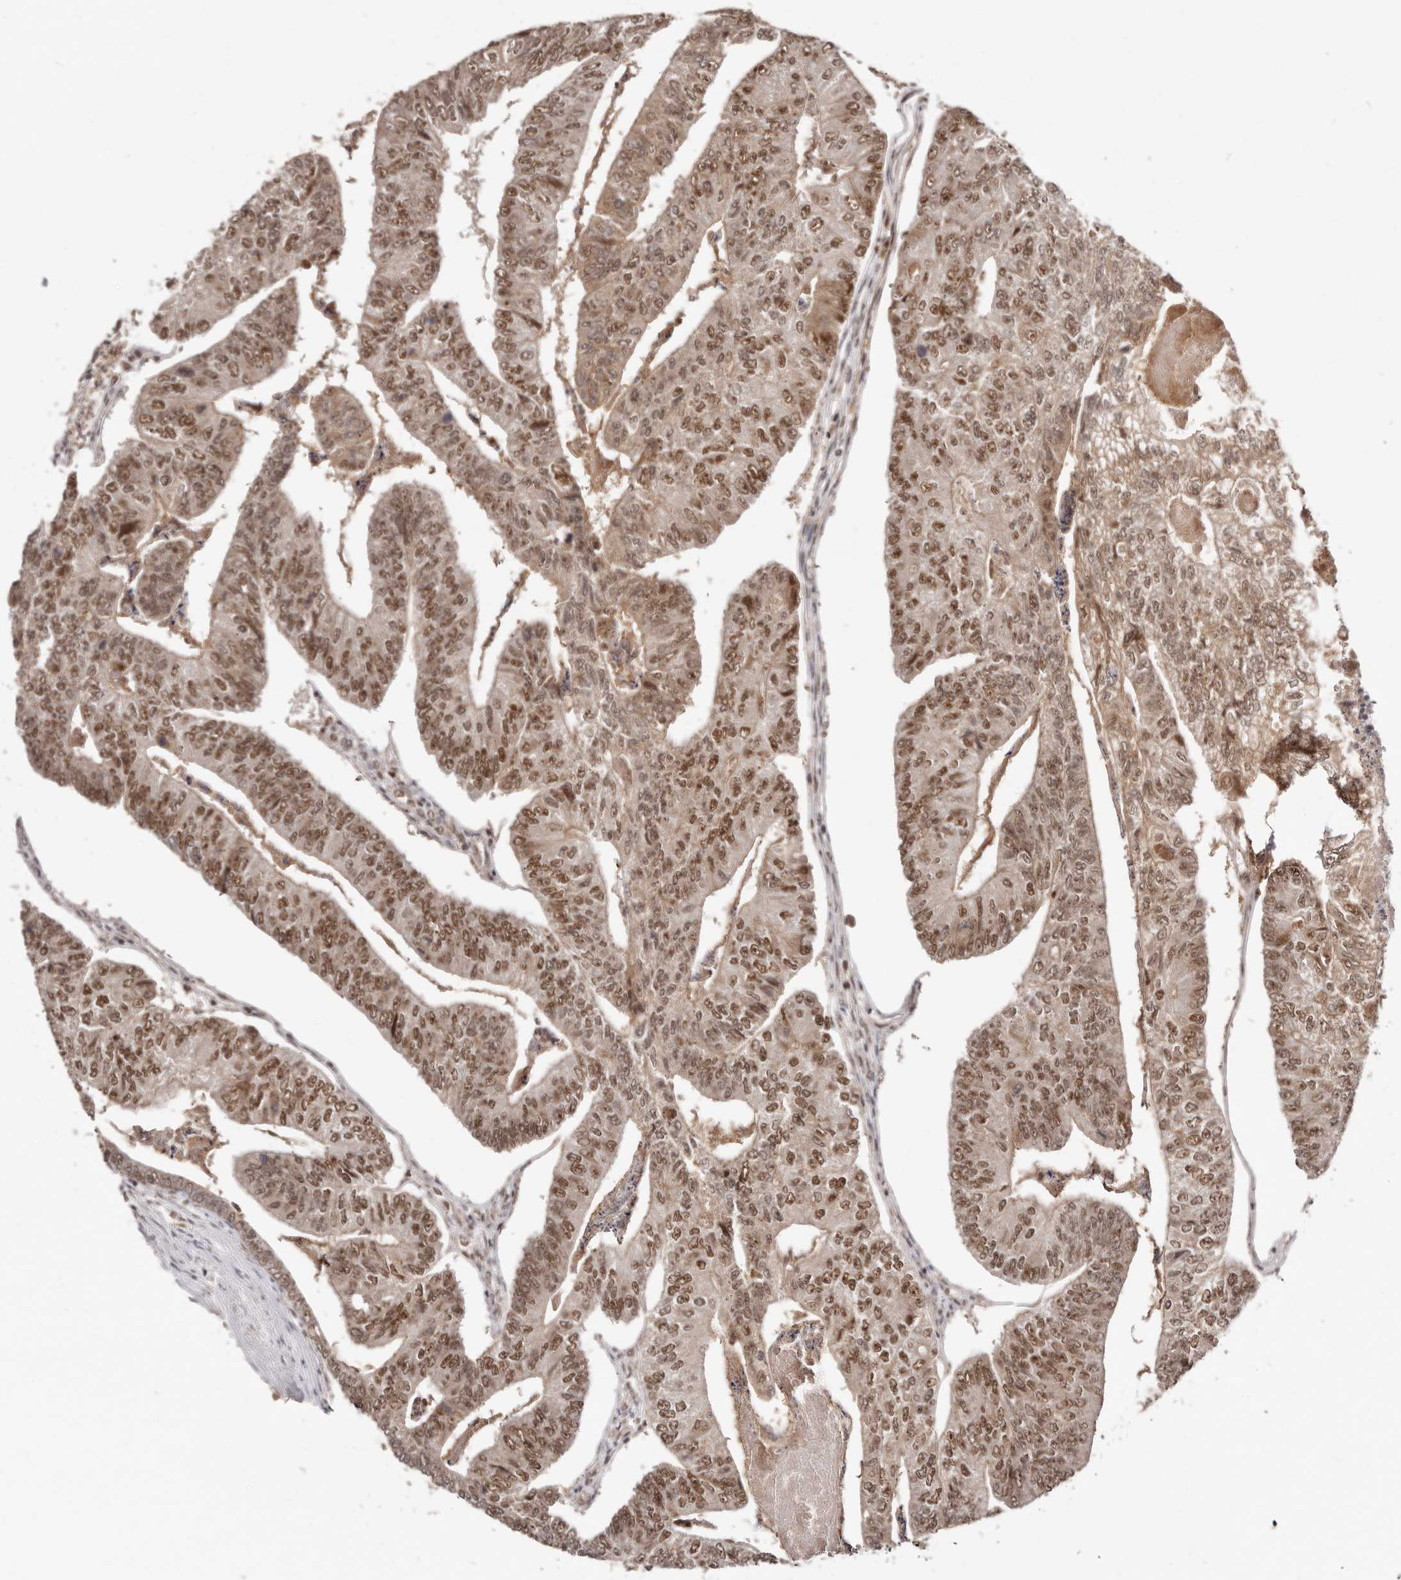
{"staining": {"intensity": "moderate", "quantity": ">75%", "location": "nuclear"}, "tissue": "colorectal cancer", "cell_type": "Tumor cells", "image_type": "cancer", "snomed": [{"axis": "morphology", "description": "Adenocarcinoma, NOS"}, {"axis": "topography", "description": "Colon"}], "caption": "Adenocarcinoma (colorectal) stained for a protein (brown) exhibits moderate nuclear positive expression in approximately >75% of tumor cells.", "gene": "MED8", "patient": {"sex": "female", "age": 67}}